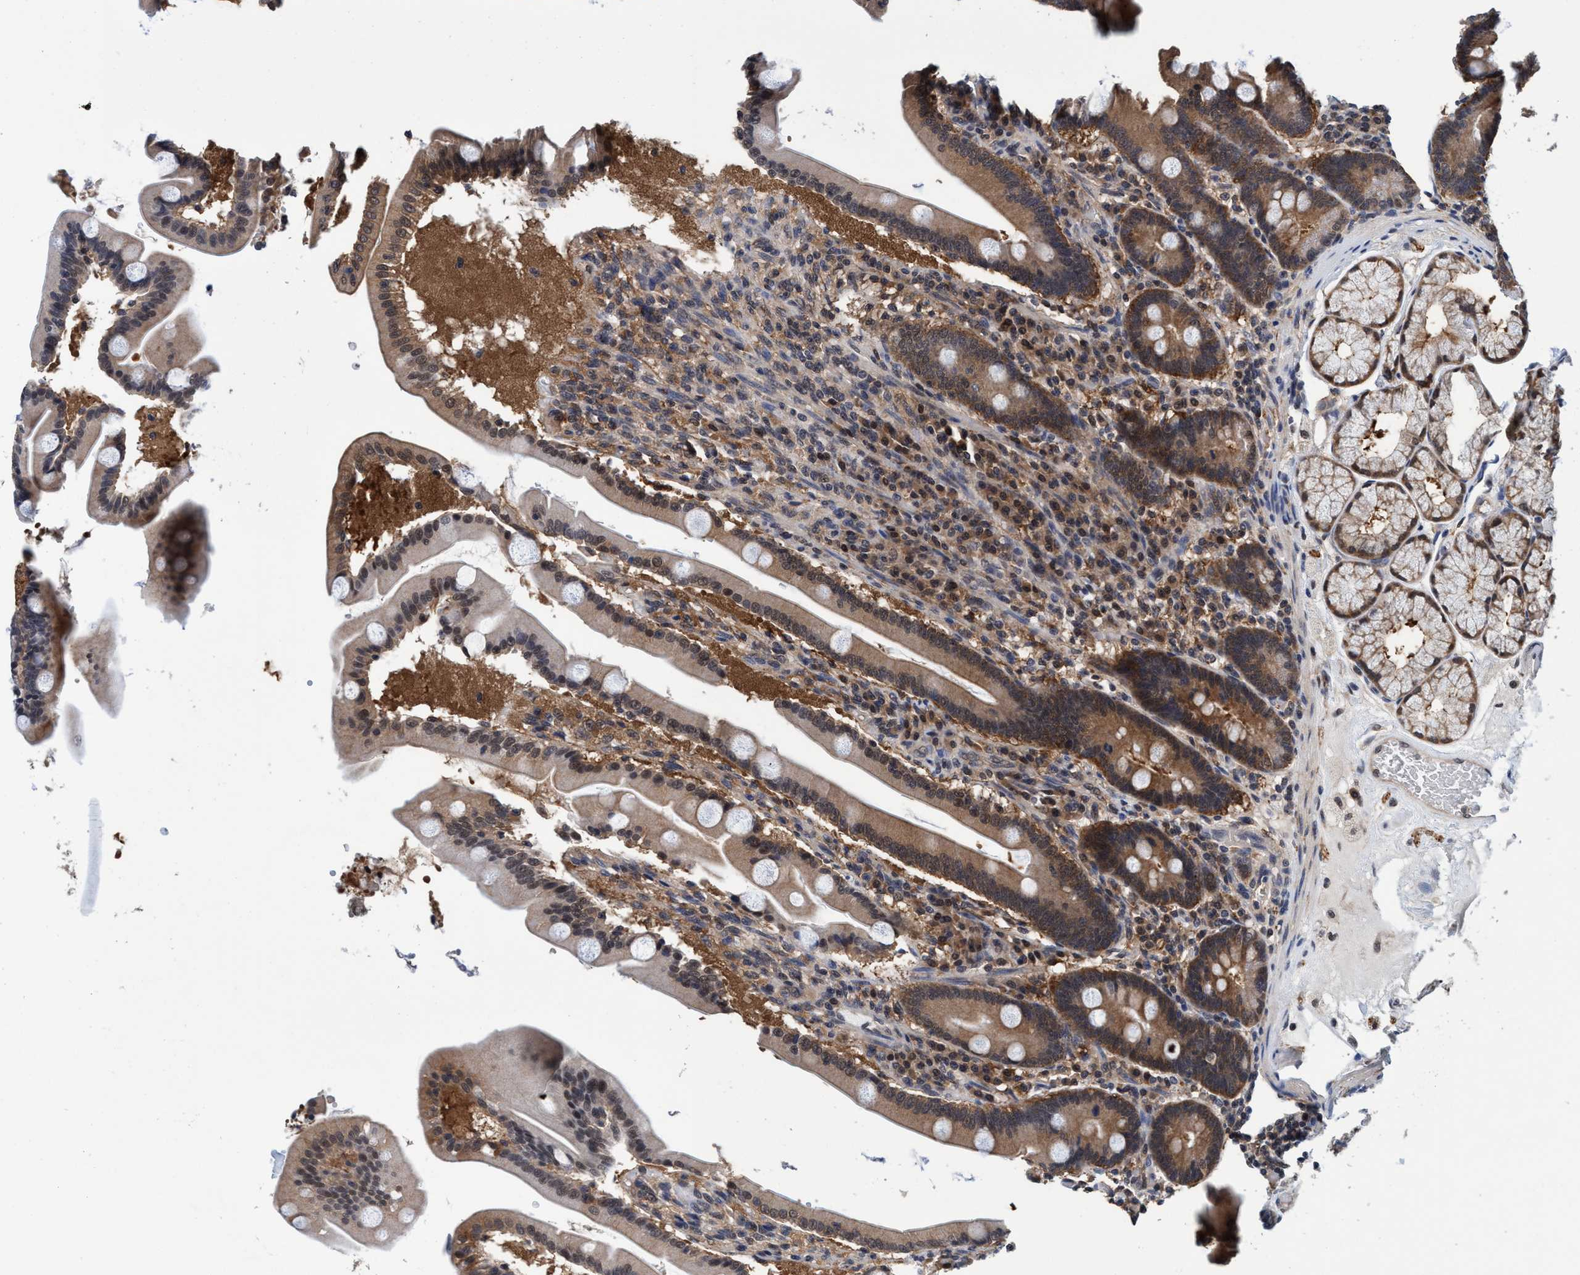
{"staining": {"intensity": "moderate", "quantity": ">75%", "location": "cytoplasmic/membranous,nuclear"}, "tissue": "duodenum", "cell_type": "Glandular cells", "image_type": "normal", "snomed": [{"axis": "morphology", "description": "Normal tissue, NOS"}, {"axis": "topography", "description": "Duodenum"}], "caption": "Duodenum stained for a protein (brown) shows moderate cytoplasmic/membranous,nuclear positive positivity in approximately >75% of glandular cells.", "gene": "PSMD12", "patient": {"sex": "male", "age": 54}}